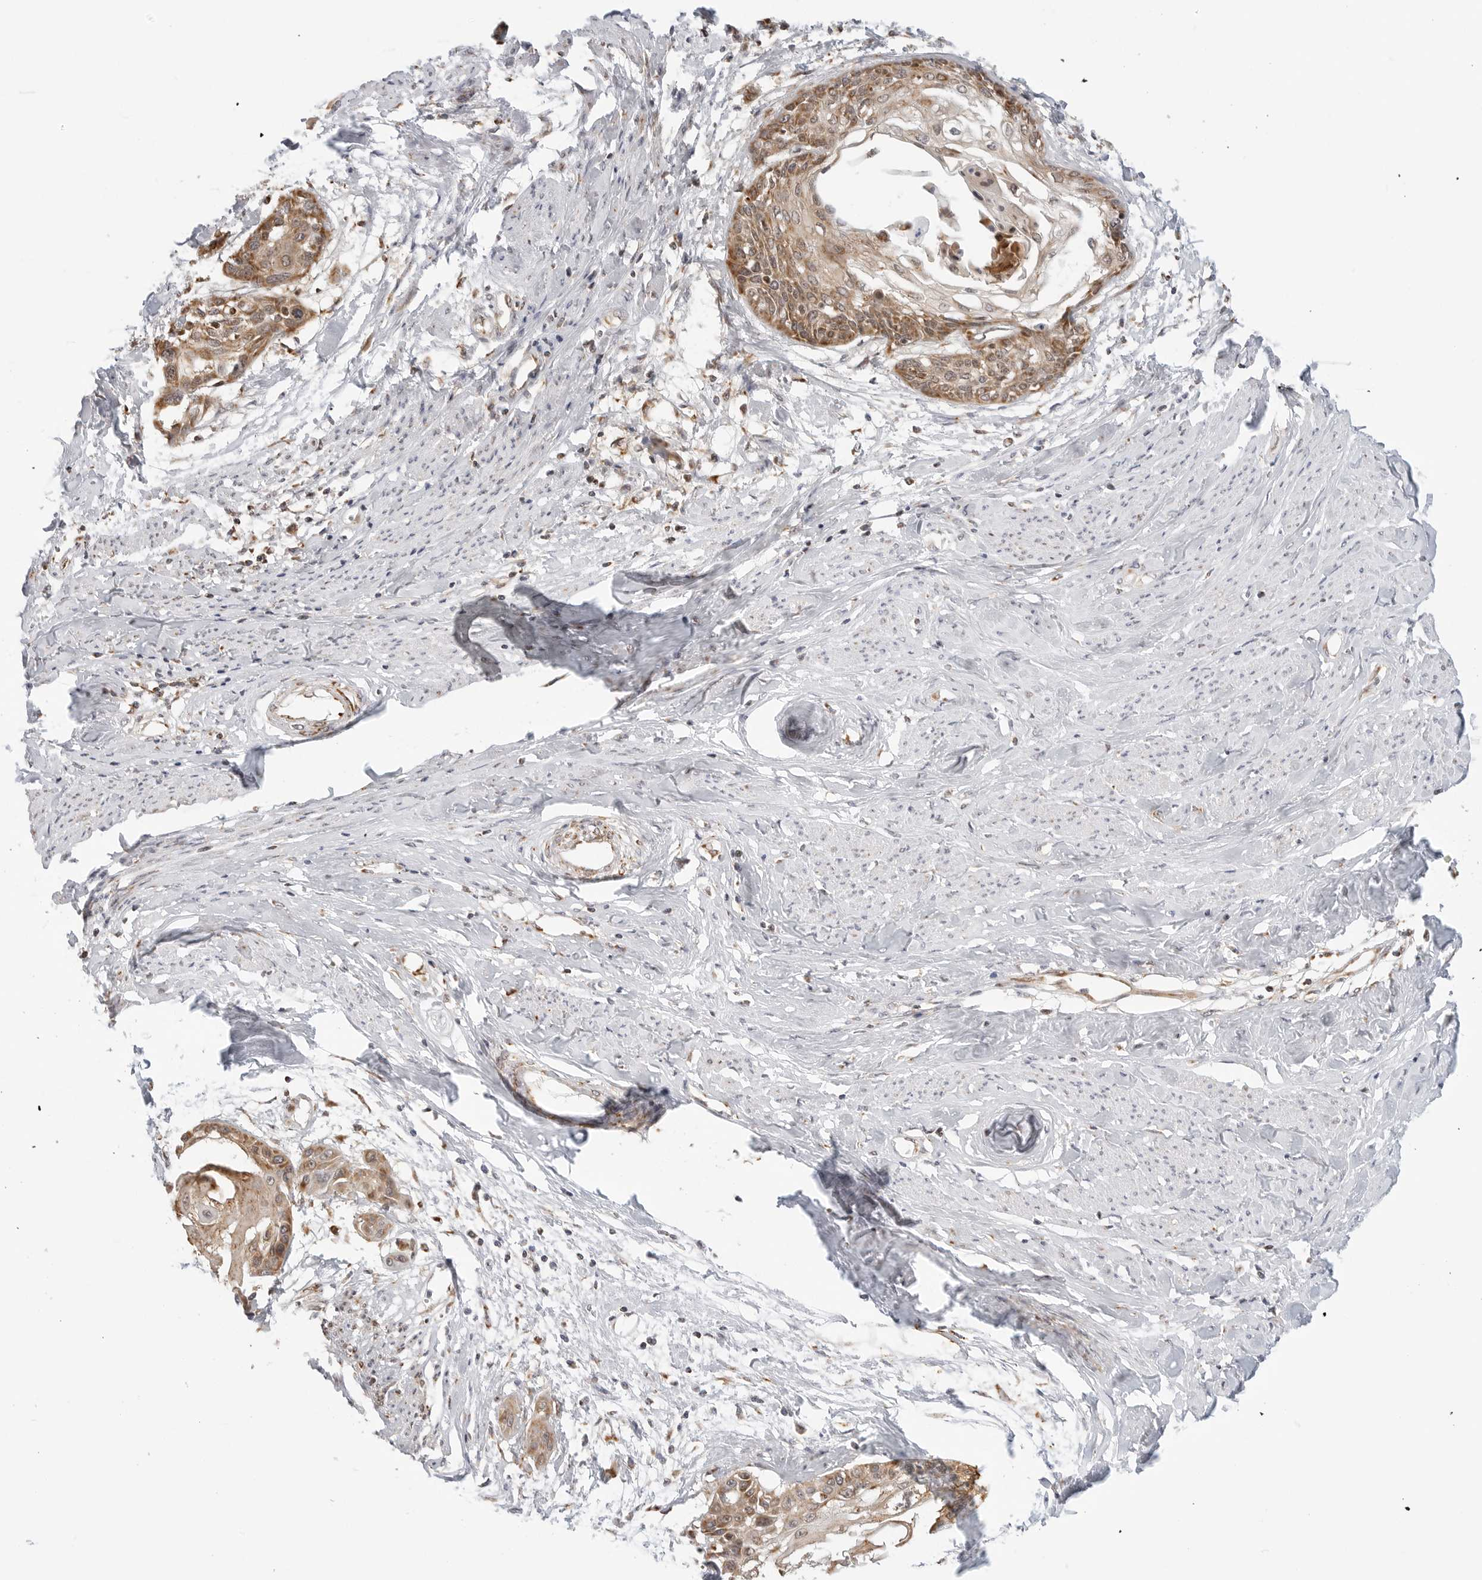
{"staining": {"intensity": "moderate", "quantity": ">75%", "location": "cytoplasmic/membranous"}, "tissue": "cervical cancer", "cell_type": "Tumor cells", "image_type": "cancer", "snomed": [{"axis": "morphology", "description": "Squamous cell carcinoma, NOS"}, {"axis": "topography", "description": "Cervix"}], "caption": "The histopathology image shows immunohistochemical staining of cervical cancer (squamous cell carcinoma). There is moderate cytoplasmic/membranous positivity is seen in about >75% of tumor cells.", "gene": "POLR3GL", "patient": {"sex": "female", "age": 57}}